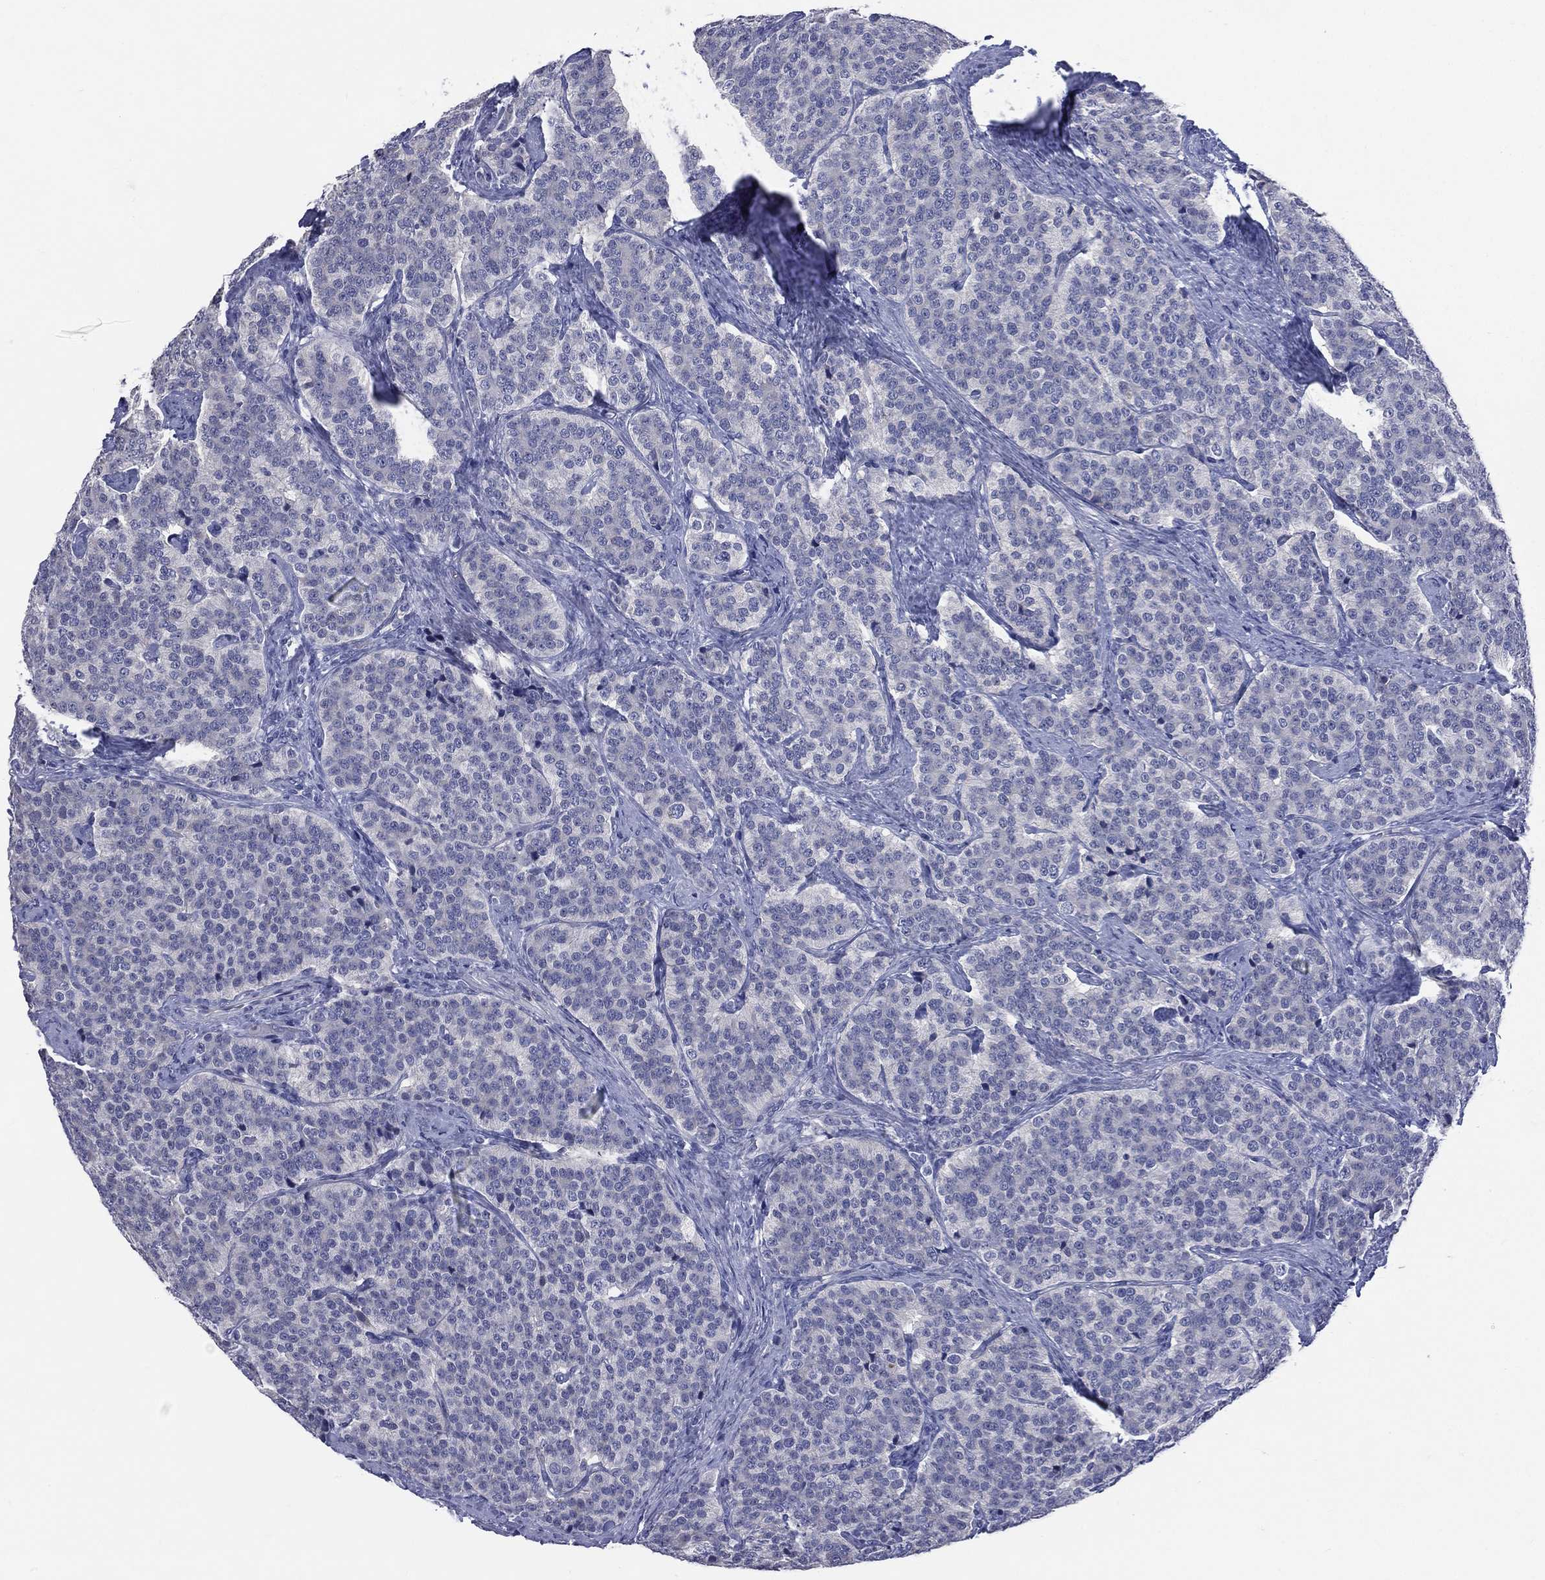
{"staining": {"intensity": "negative", "quantity": "none", "location": "none"}, "tissue": "carcinoid", "cell_type": "Tumor cells", "image_type": "cancer", "snomed": [{"axis": "morphology", "description": "Carcinoid, malignant, NOS"}, {"axis": "topography", "description": "Small intestine"}], "caption": "The histopathology image reveals no staining of tumor cells in carcinoid (malignant). (Stains: DAB (3,3'-diaminobenzidine) immunohistochemistry with hematoxylin counter stain, Microscopy: brightfield microscopy at high magnification).", "gene": "AKAP3", "patient": {"sex": "female", "age": 58}}